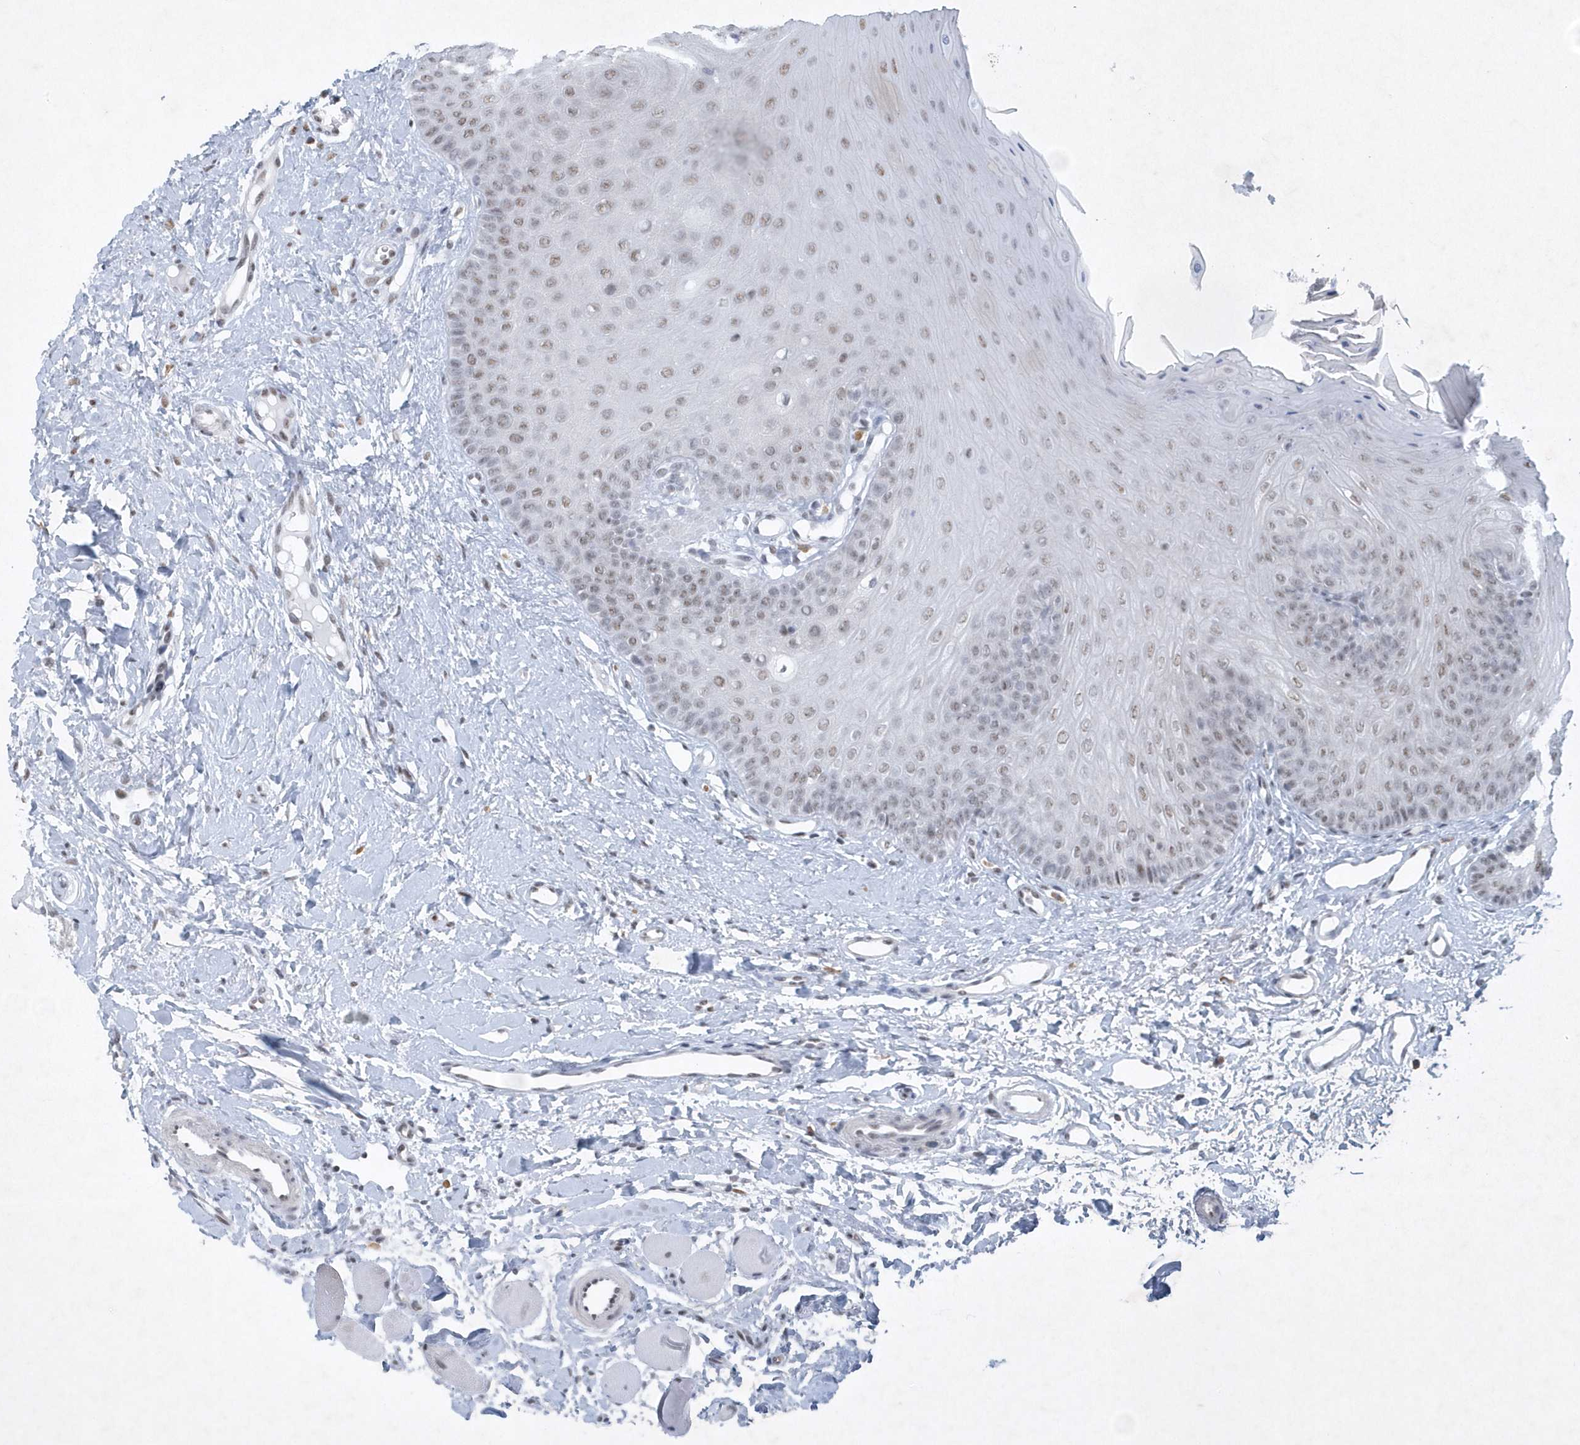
{"staining": {"intensity": "moderate", "quantity": "25%-75%", "location": "nuclear"}, "tissue": "oral mucosa", "cell_type": "Squamous epithelial cells", "image_type": "normal", "snomed": [{"axis": "morphology", "description": "Normal tissue, NOS"}, {"axis": "topography", "description": "Oral tissue"}], "caption": "Human oral mucosa stained with a brown dye displays moderate nuclear positive expression in approximately 25%-75% of squamous epithelial cells.", "gene": "DCLRE1A", "patient": {"sex": "female", "age": 68}}